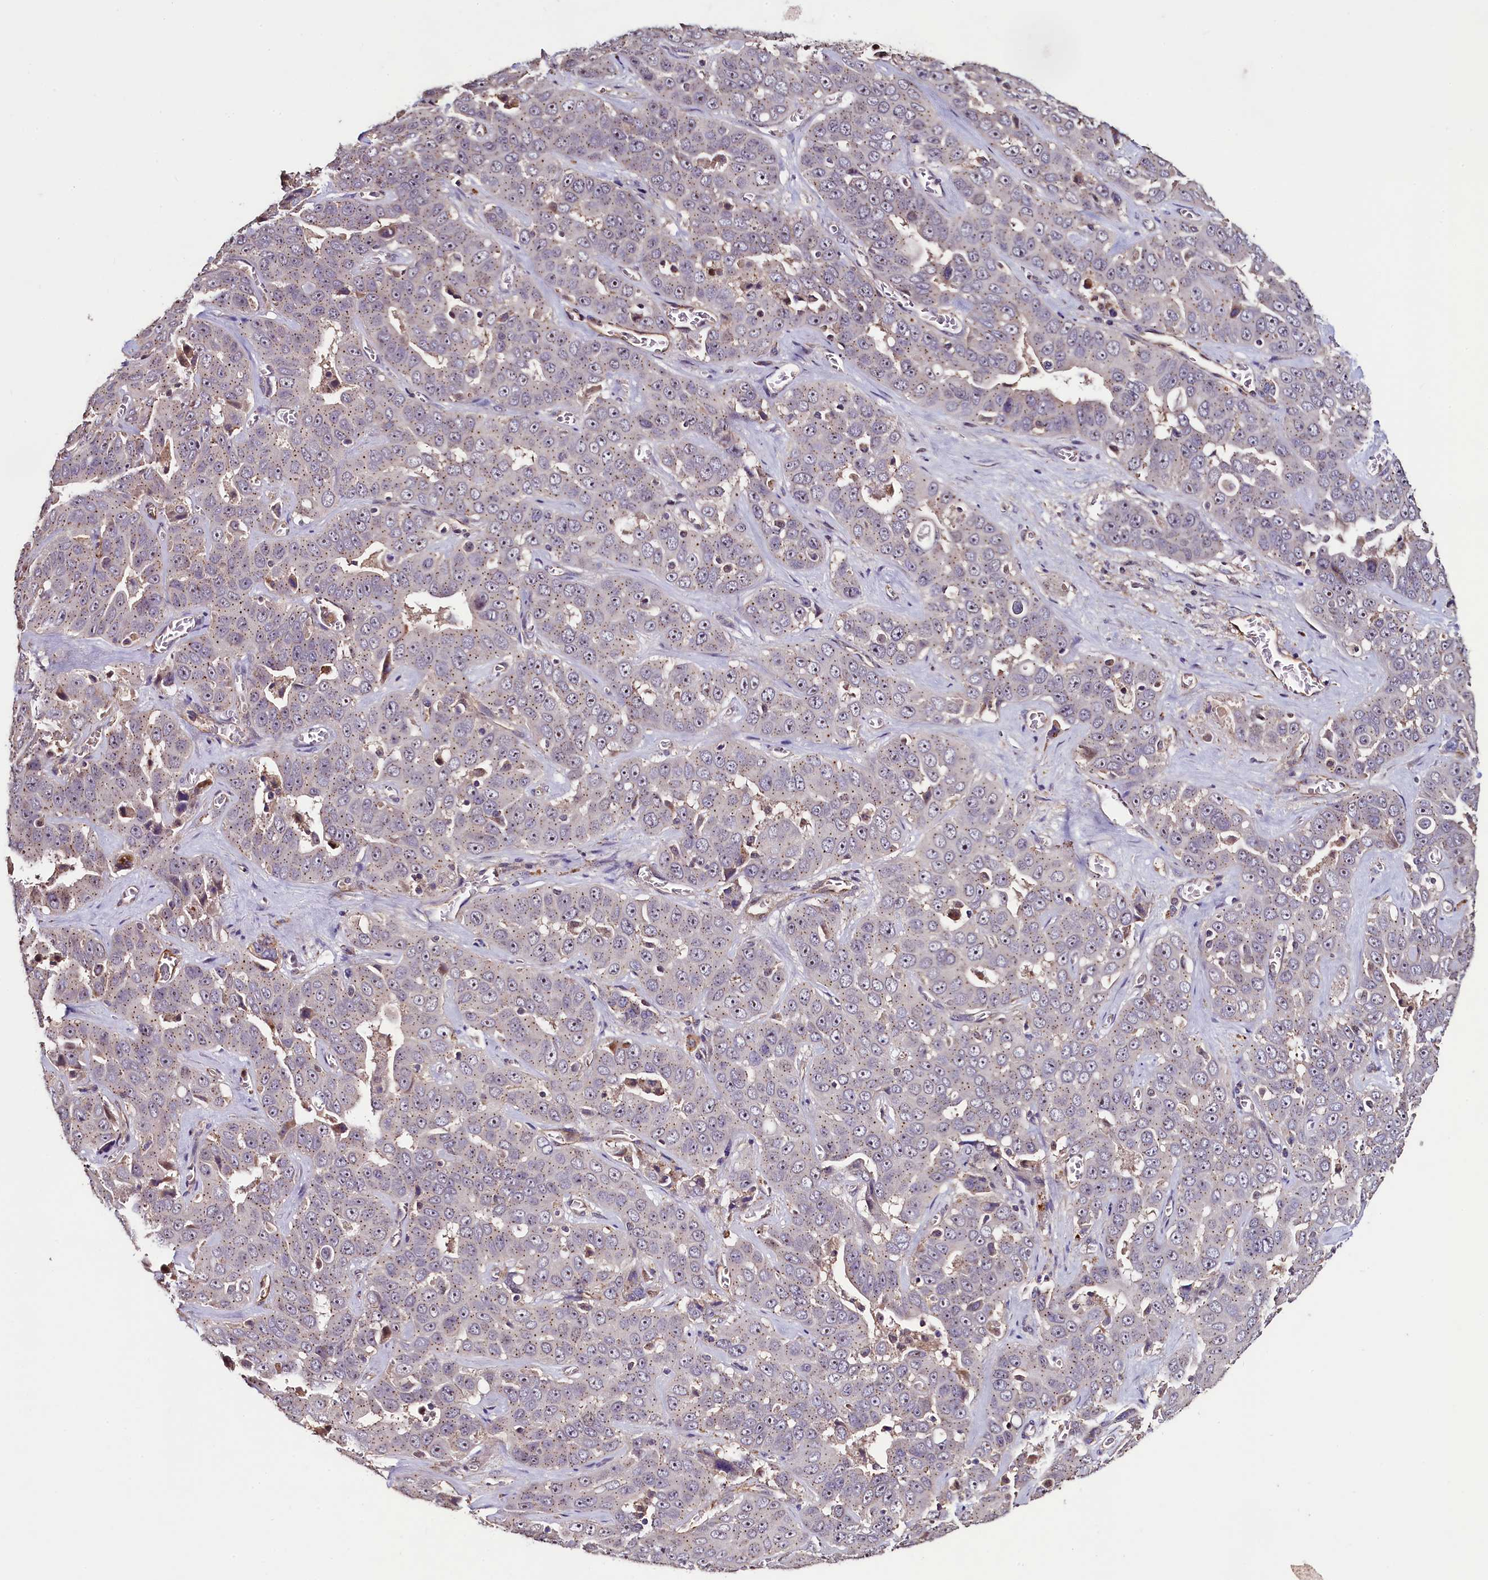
{"staining": {"intensity": "negative", "quantity": "none", "location": "none"}, "tissue": "liver cancer", "cell_type": "Tumor cells", "image_type": "cancer", "snomed": [{"axis": "morphology", "description": "Cholangiocarcinoma"}, {"axis": "topography", "description": "Liver"}], "caption": "High magnification brightfield microscopy of cholangiocarcinoma (liver) stained with DAB (3,3'-diaminobenzidine) (brown) and counterstained with hematoxylin (blue): tumor cells show no significant expression.", "gene": "PALM", "patient": {"sex": "female", "age": 52}}